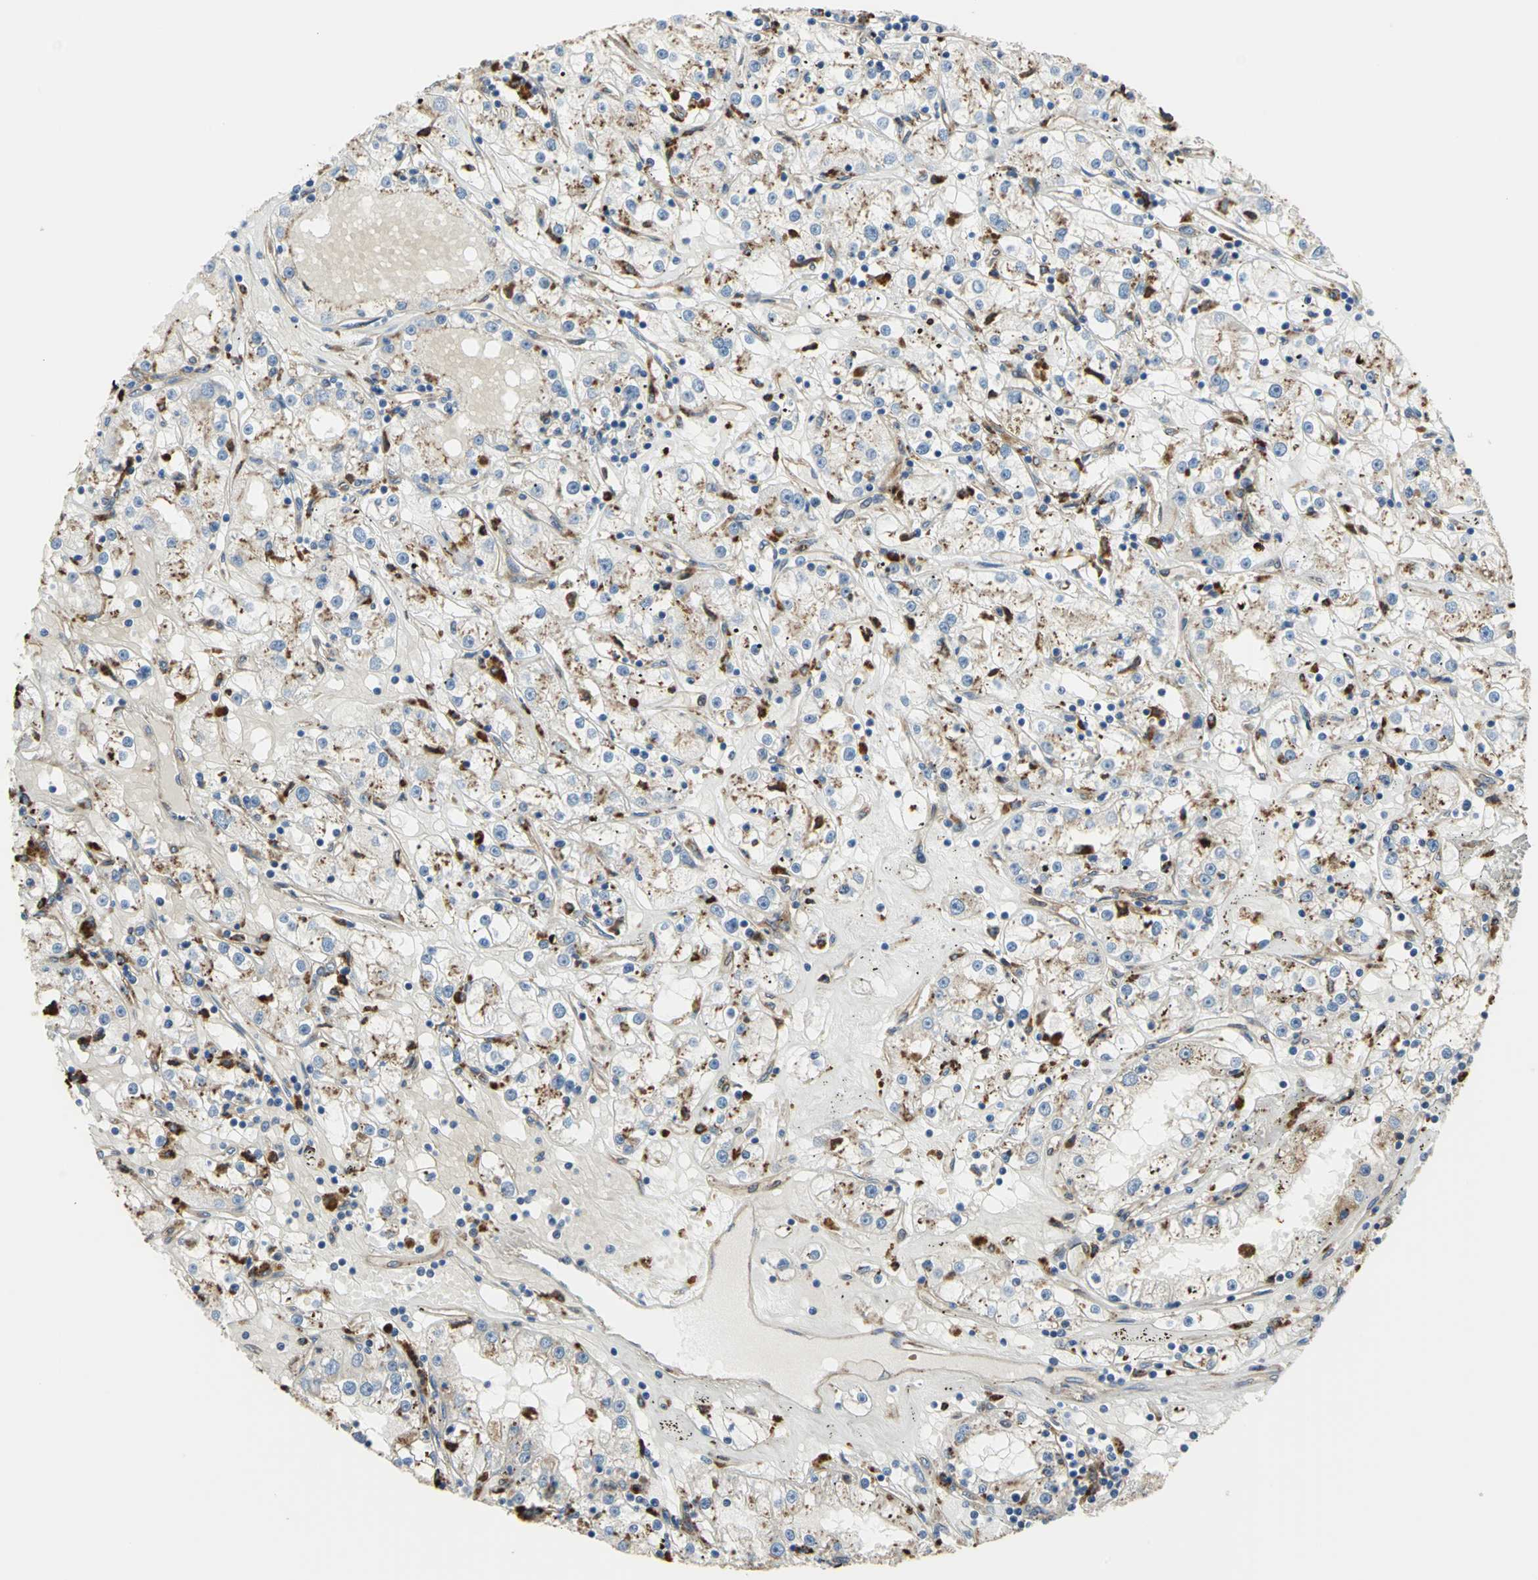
{"staining": {"intensity": "weak", "quantity": "25%-75%", "location": "cytoplasmic/membranous"}, "tissue": "renal cancer", "cell_type": "Tumor cells", "image_type": "cancer", "snomed": [{"axis": "morphology", "description": "Adenocarcinoma, NOS"}, {"axis": "topography", "description": "Kidney"}], "caption": "Adenocarcinoma (renal) tissue demonstrates weak cytoplasmic/membranous staining in about 25%-75% of tumor cells, visualized by immunohistochemistry.", "gene": "DIAPH2", "patient": {"sex": "male", "age": 56}}